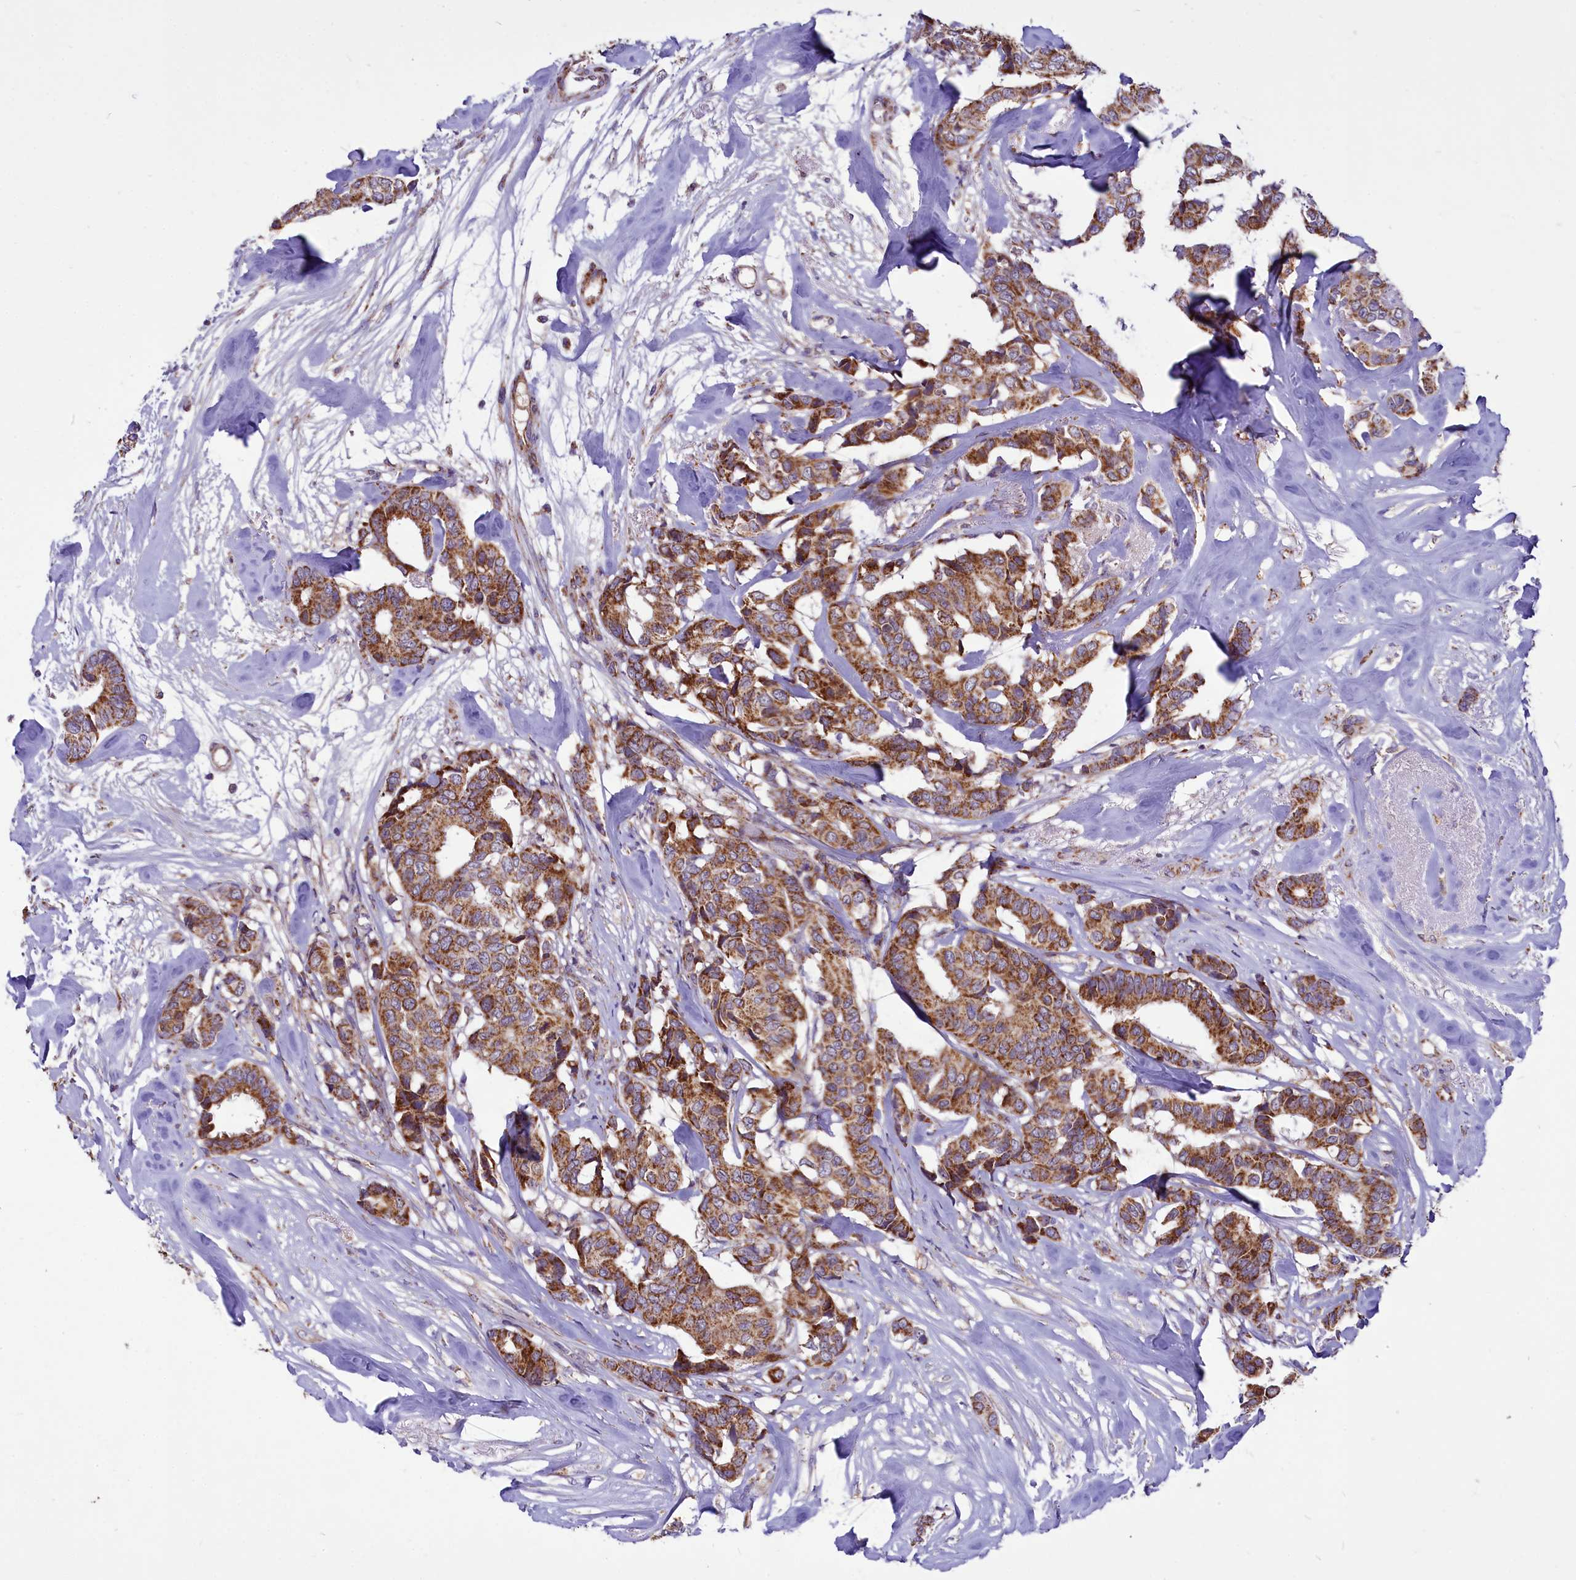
{"staining": {"intensity": "moderate", "quantity": ">75%", "location": "cytoplasmic/membranous"}, "tissue": "breast cancer", "cell_type": "Tumor cells", "image_type": "cancer", "snomed": [{"axis": "morphology", "description": "Duct carcinoma"}, {"axis": "topography", "description": "Breast"}], "caption": "Human breast intraductal carcinoma stained for a protein (brown) displays moderate cytoplasmic/membranous positive staining in about >75% of tumor cells.", "gene": "COX17", "patient": {"sex": "female", "age": 87}}